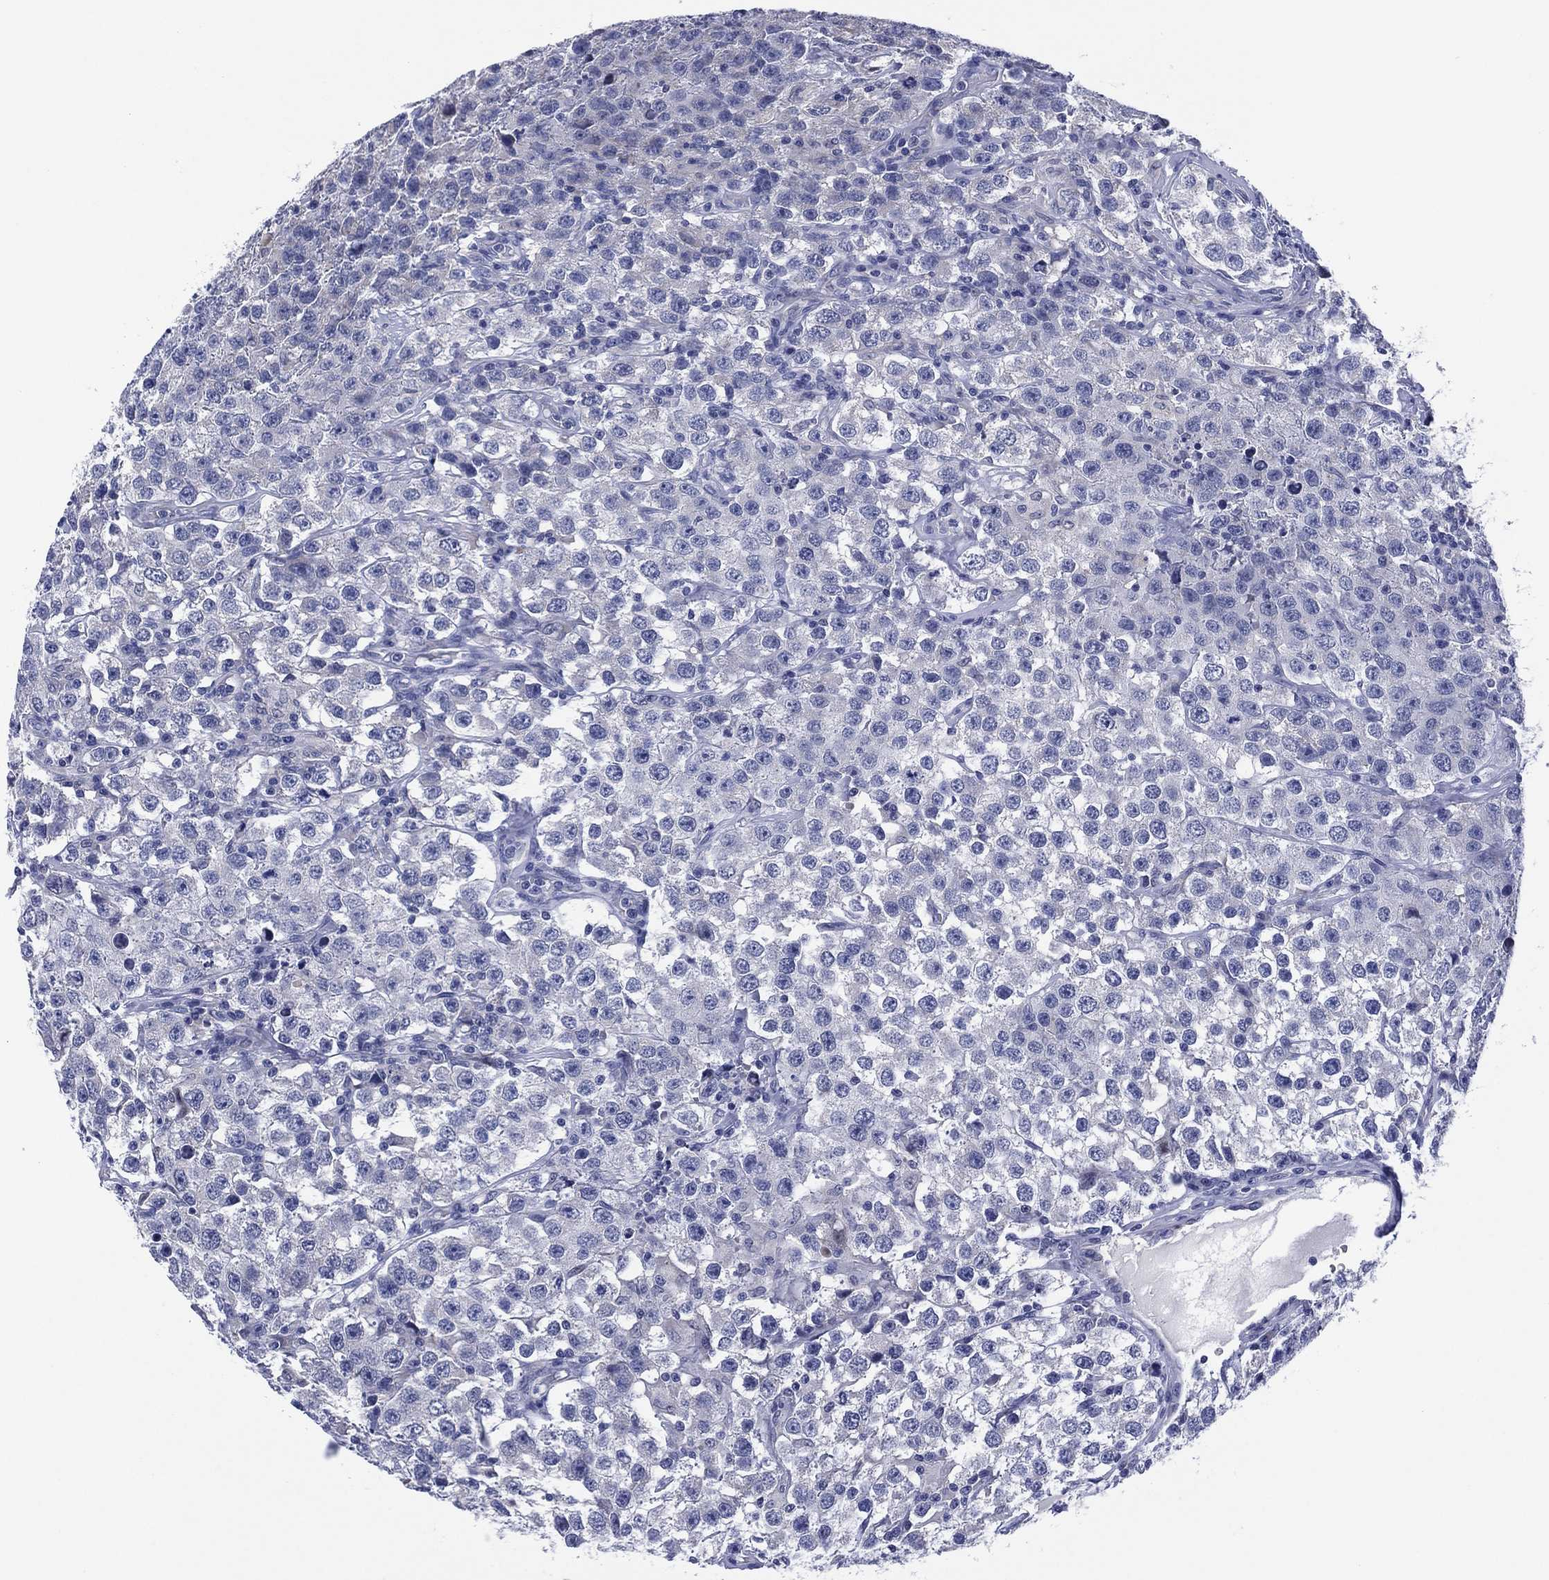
{"staining": {"intensity": "negative", "quantity": "none", "location": "none"}, "tissue": "testis cancer", "cell_type": "Tumor cells", "image_type": "cancer", "snomed": [{"axis": "morphology", "description": "Seminoma, NOS"}, {"axis": "topography", "description": "Testis"}], "caption": "A high-resolution image shows immunohistochemistry (IHC) staining of seminoma (testis), which displays no significant expression in tumor cells.", "gene": "CLIP3", "patient": {"sex": "male", "age": 52}}